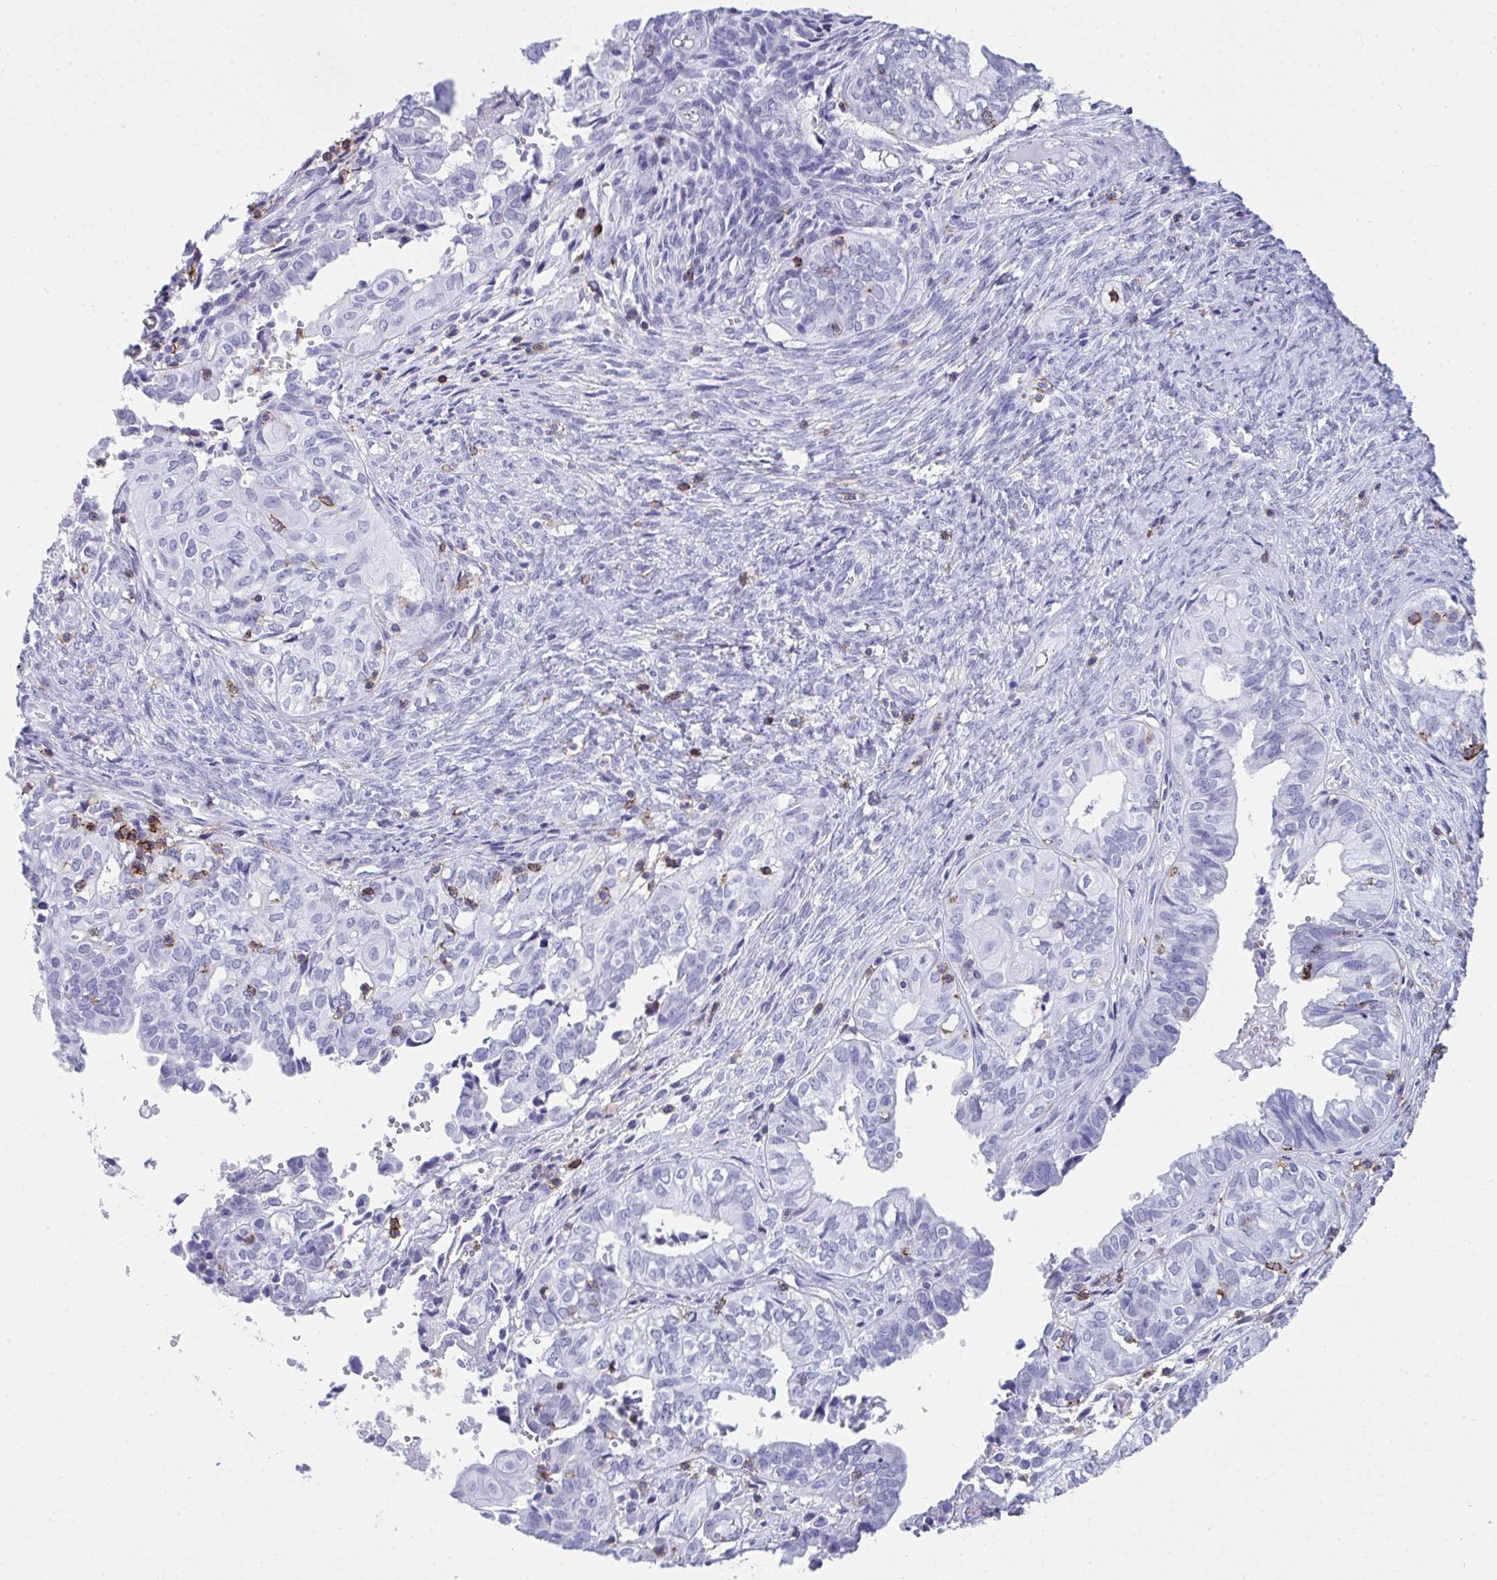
{"staining": {"intensity": "negative", "quantity": "none", "location": "none"}, "tissue": "ovarian cancer", "cell_type": "Tumor cells", "image_type": "cancer", "snomed": [{"axis": "morphology", "description": "Carcinoma, endometroid"}, {"axis": "topography", "description": "Ovary"}], "caption": "IHC of ovarian cancer shows no positivity in tumor cells. (DAB (3,3'-diaminobenzidine) immunohistochemistry (IHC) with hematoxylin counter stain).", "gene": "SPN", "patient": {"sex": "female", "age": 64}}